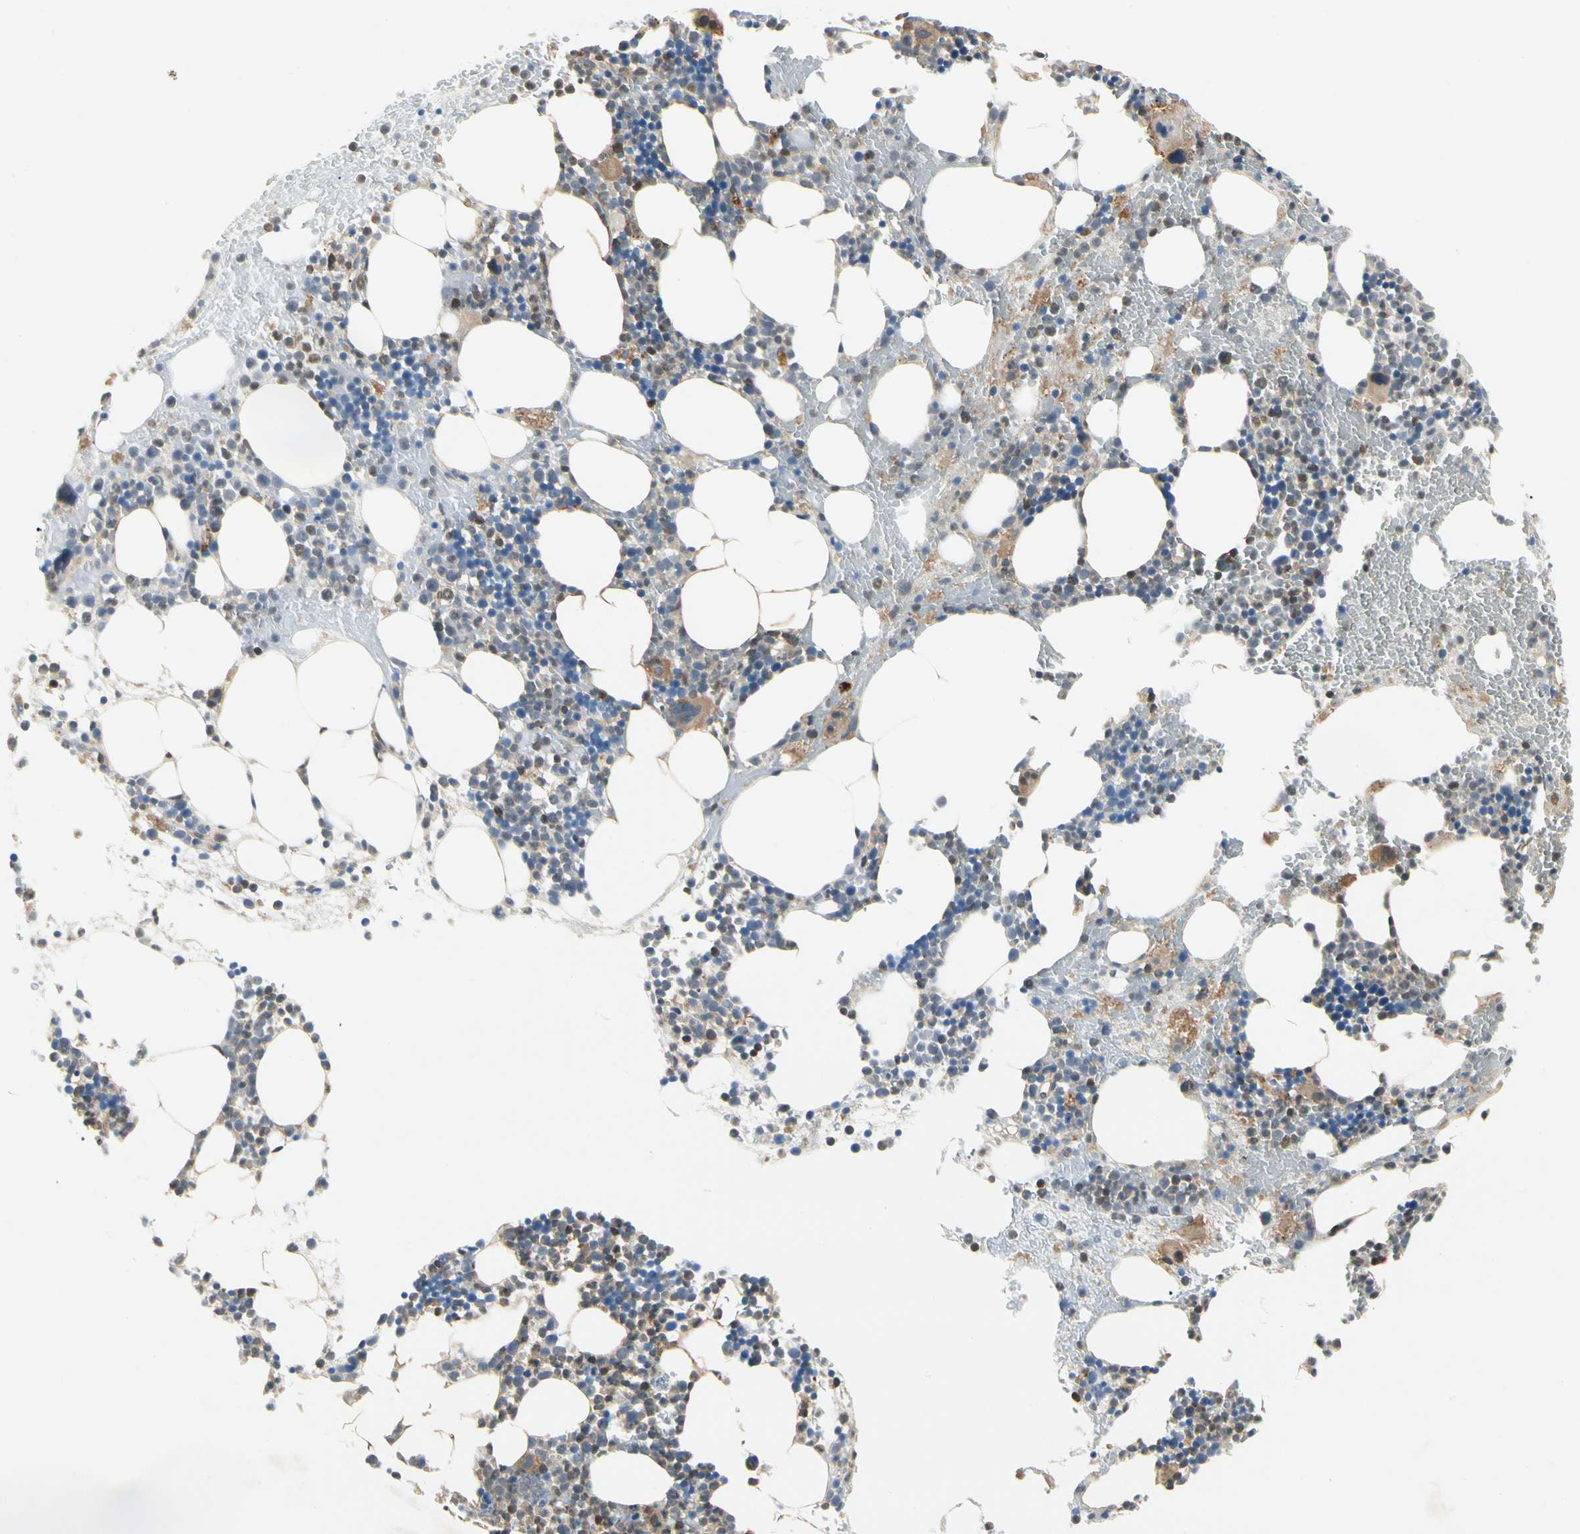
{"staining": {"intensity": "moderate", "quantity": ">75%", "location": "cytoplasmic/membranous"}, "tissue": "bone marrow", "cell_type": "Hematopoietic cells", "image_type": "normal", "snomed": [{"axis": "morphology", "description": "Normal tissue, NOS"}, {"axis": "topography", "description": "Bone marrow"}], "caption": "A micrograph of bone marrow stained for a protein displays moderate cytoplasmic/membranous brown staining in hematopoietic cells.", "gene": "YWHAB", "patient": {"sex": "male", "age": 82}}